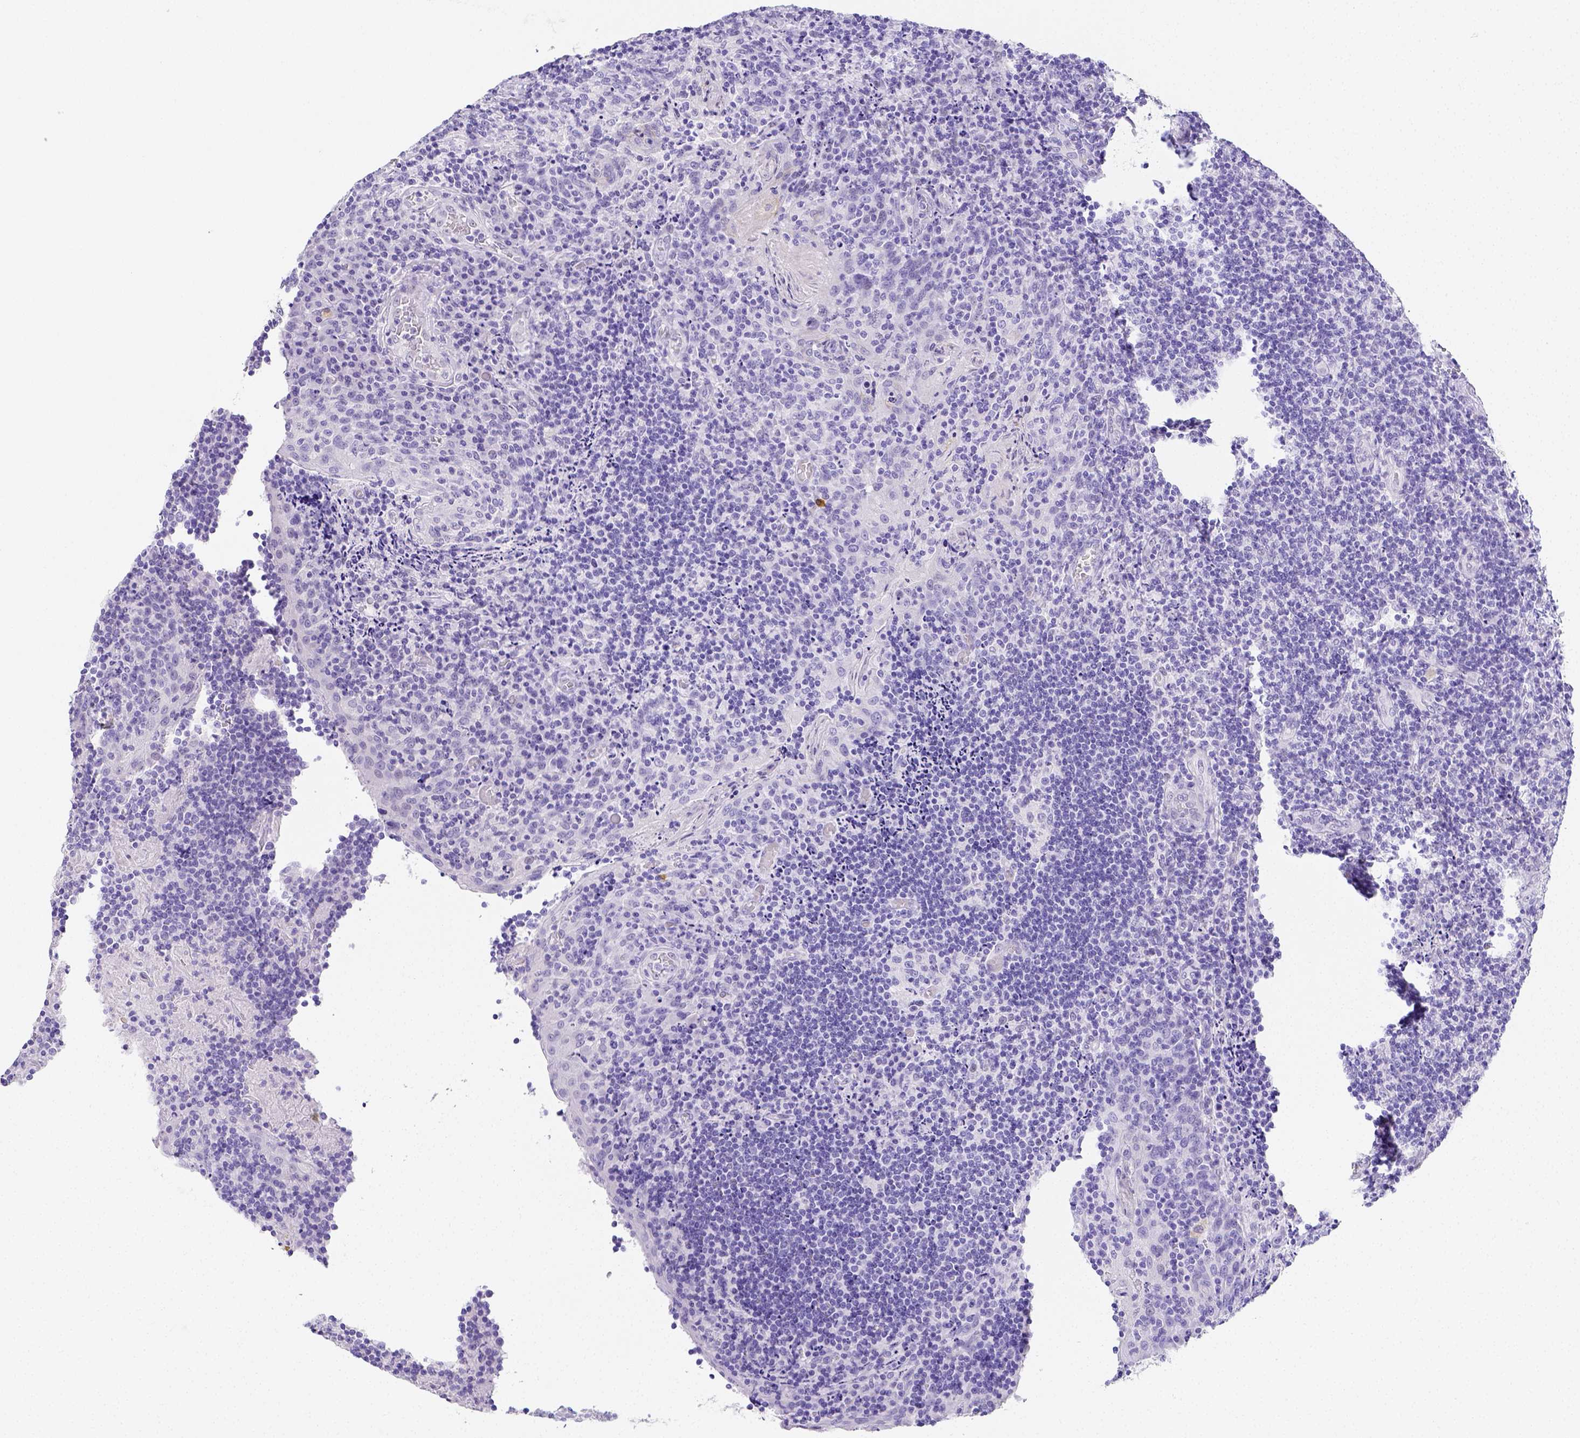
{"staining": {"intensity": "negative", "quantity": "none", "location": "none"}, "tissue": "tonsil", "cell_type": "Germinal center cells", "image_type": "normal", "snomed": [{"axis": "morphology", "description": "Normal tissue, NOS"}, {"axis": "topography", "description": "Tonsil"}], "caption": "High power microscopy image of an immunohistochemistry (IHC) micrograph of benign tonsil, revealing no significant positivity in germinal center cells.", "gene": "ARHGAP36", "patient": {"sex": "male", "age": 17}}